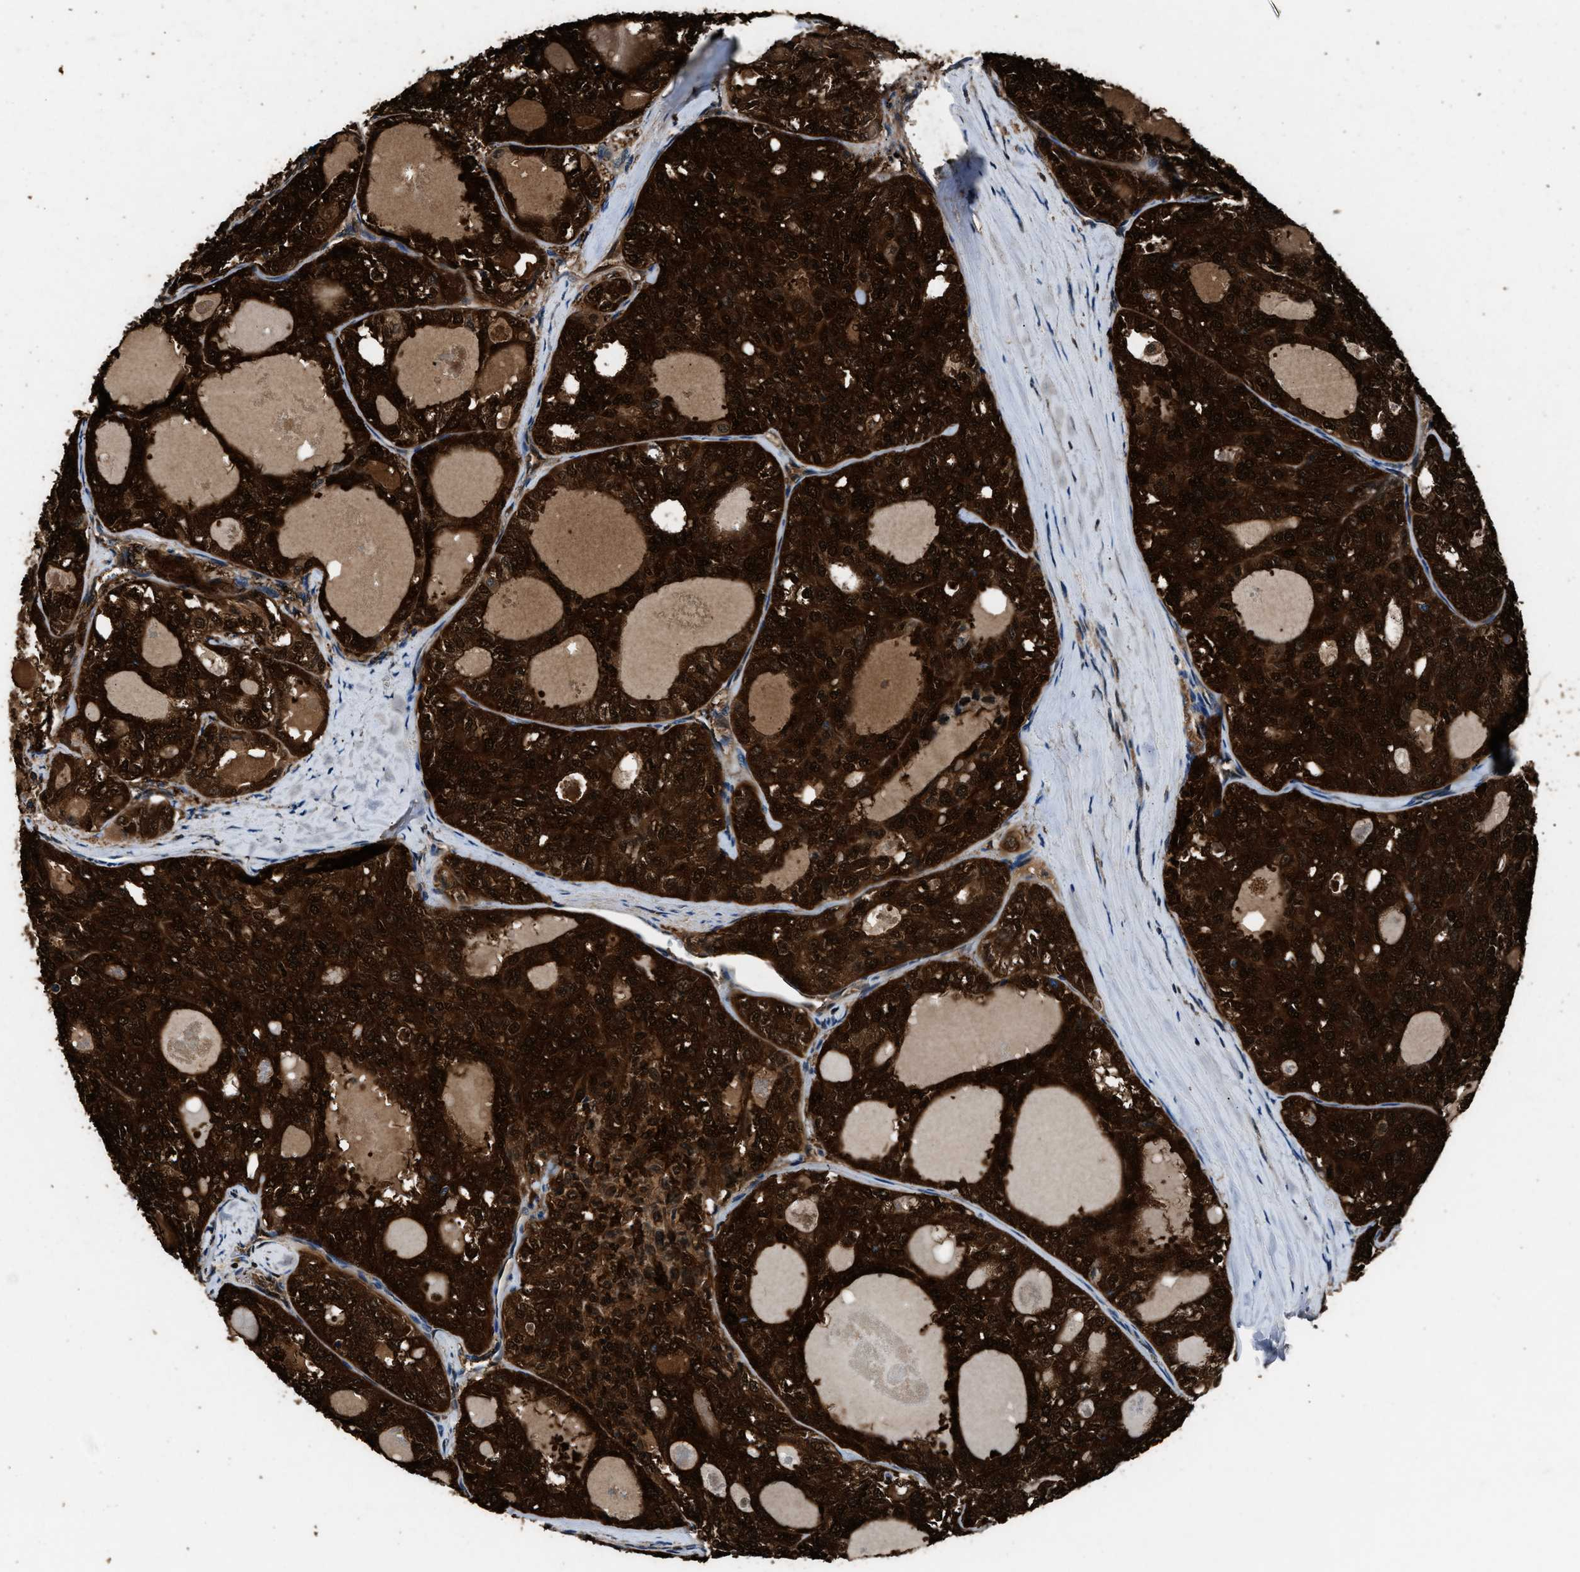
{"staining": {"intensity": "strong", "quantity": ">75%", "location": "cytoplasmic/membranous,nuclear"}, "tissue": "thyroid cancer", "cell_type": "Tumor cells", "image_type": "cancer", "snomed": [{"axis": "morphology", "description": "Follicular adenoma carcinoma, NOS"}, {"axis": "topography", "description": "Thyroid gland"}], "caption": "Immunohistochemical staining of human thyroid cancer (follicular adenoma carcinoma) reveals high levels of strong cytoplasmic/membranous and nuclear expression in approximately >75% of tumor cells.", "gene": "GSTP1", "patient": {"sex": "male", "age": 75}}